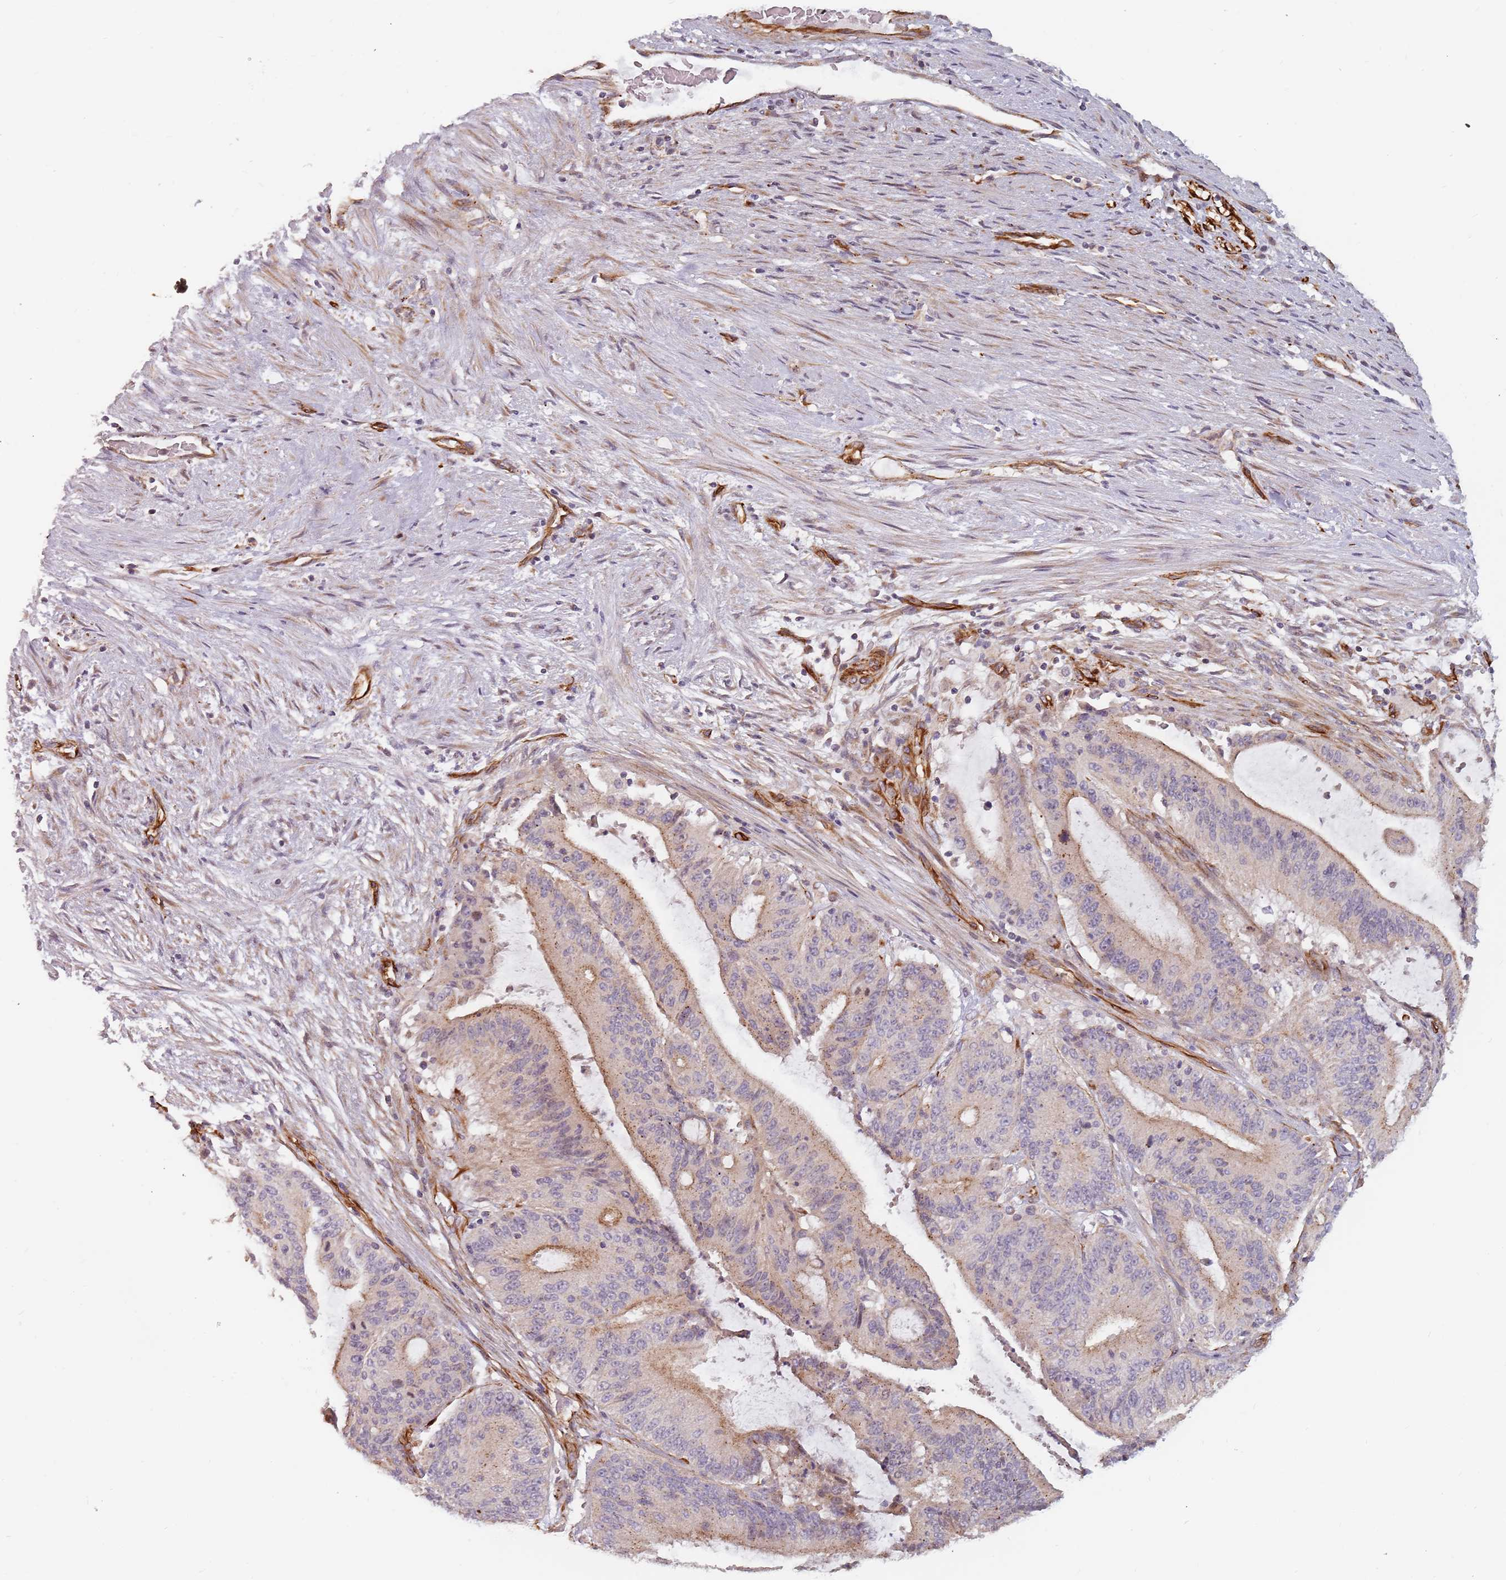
{"staining": {"intensity": "moderate", "quantity": "<25%", "location": "cytoplasmic/membranous"}, "tissue": "liver cancer", "cell_type": "Tumor cells", "image_type": "cancer", "snomed": [{"axis": "morphology", "description": "Normal tissue, NOS"}, {"axis": "morphology", "description": "Cholangiocarcinoma"}, {"axis": "topography", "description": "Liver"}, {"axis": "topography", "description": "Peripheral nerve tissue"}], "caption": "A brown stain highlights moderate cytoplasmic/membranous positivity of a protein in human liver cholangiocarcinoma tumor cells.", "gene": "GAS2L3", "patient": {"sex": "female", "age": 73}}